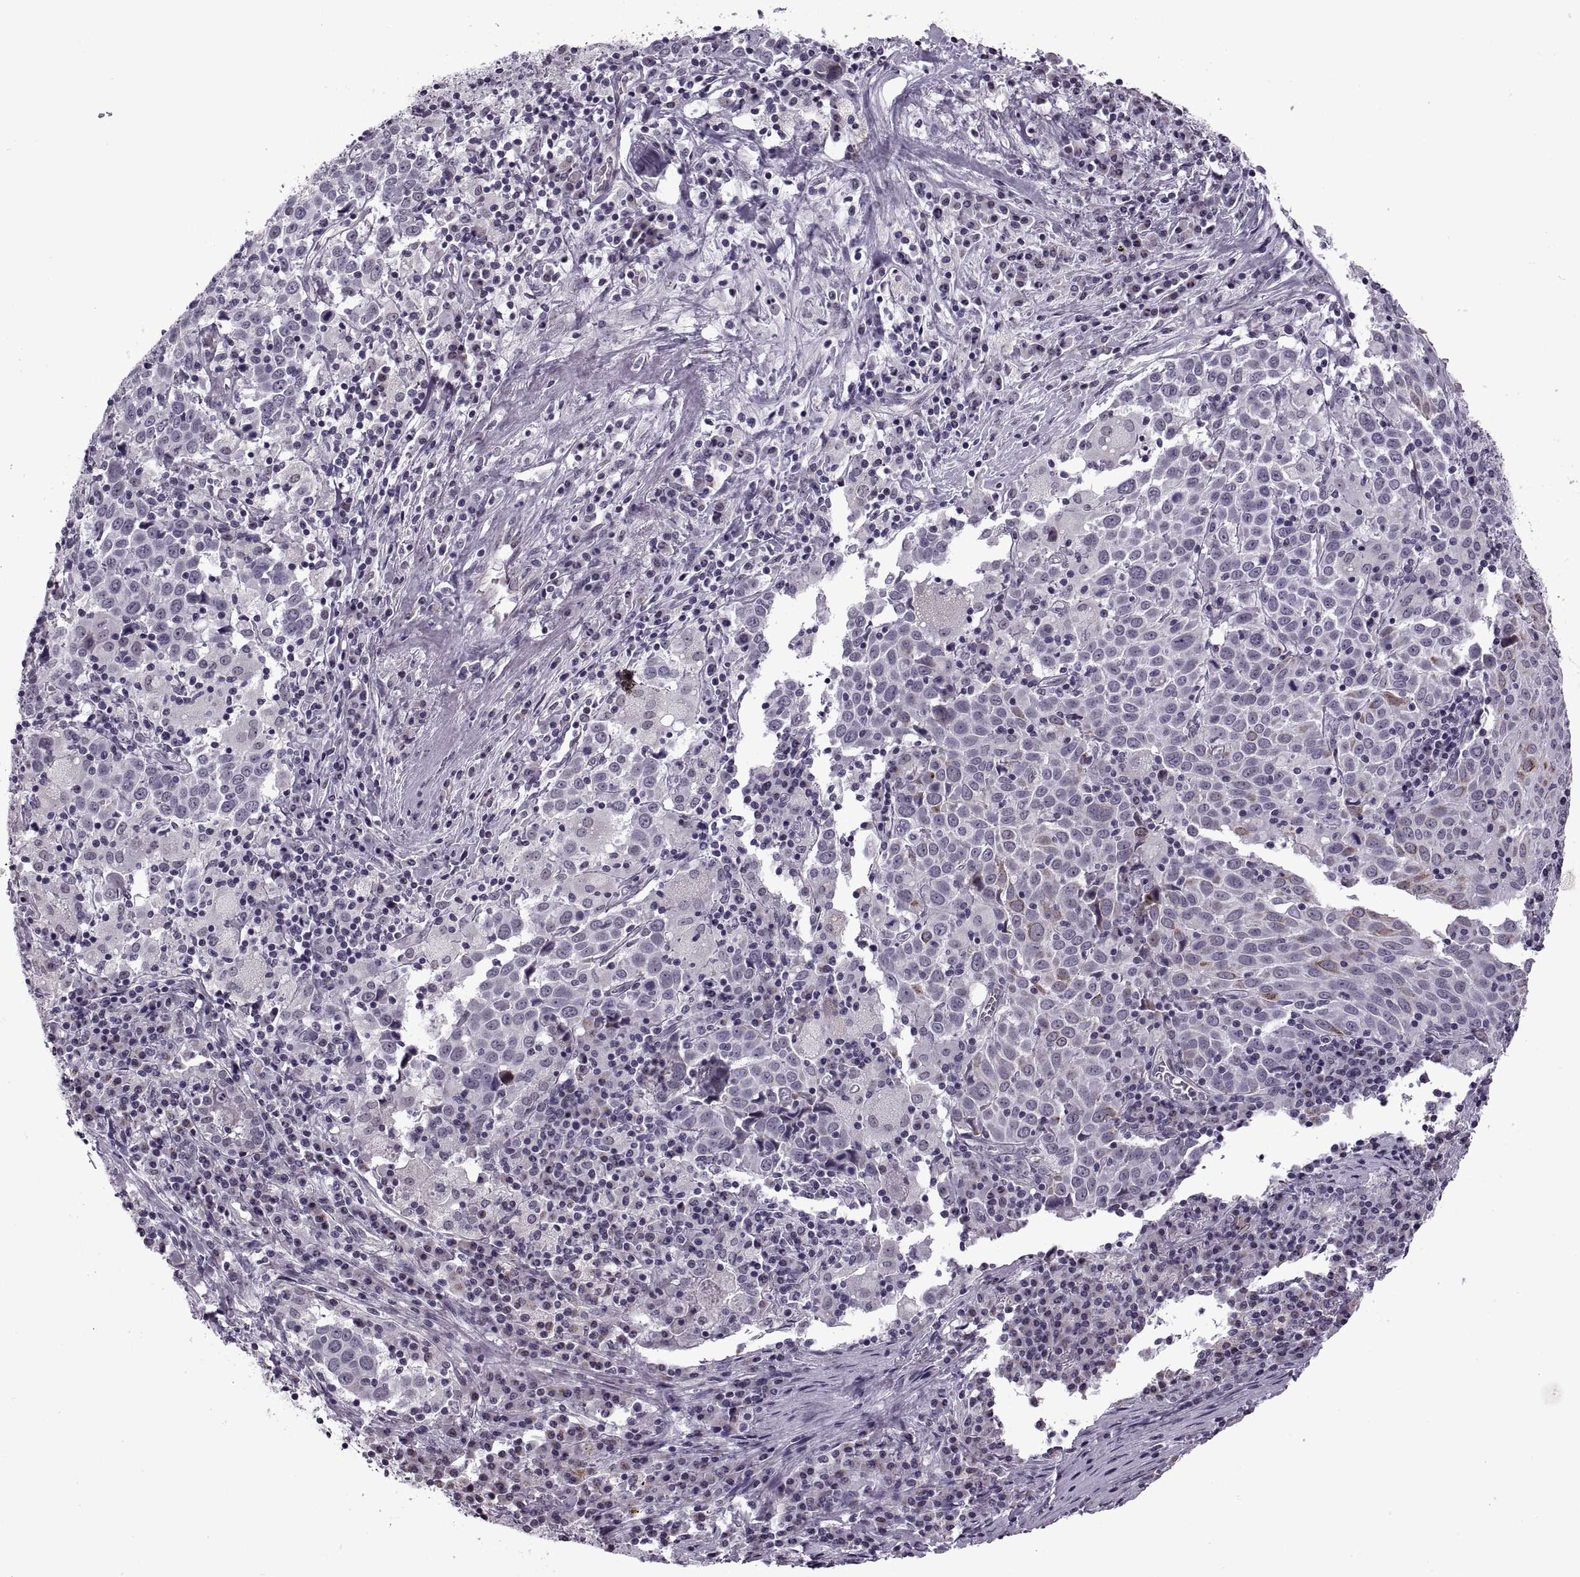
{"staining": {"intensity": "weak", "quantity": "<25%", "location": "cytoplasmic/membranous"}, "tissue": "lung cancer", "cell_type": "Tumor cells", "image_type": "cancer", "snomed": [{"axis": "morphology", "description": "Squamous cell carcinoma, NOS"}, {"axis": "topography", "description": "Lung"}], "caption": "Protein analysis of lung squamous cell carcinoma shows no significant staining in tumor cells.", "gene": "PRSS37", "patient": {"sex": "male", "age": 57}}